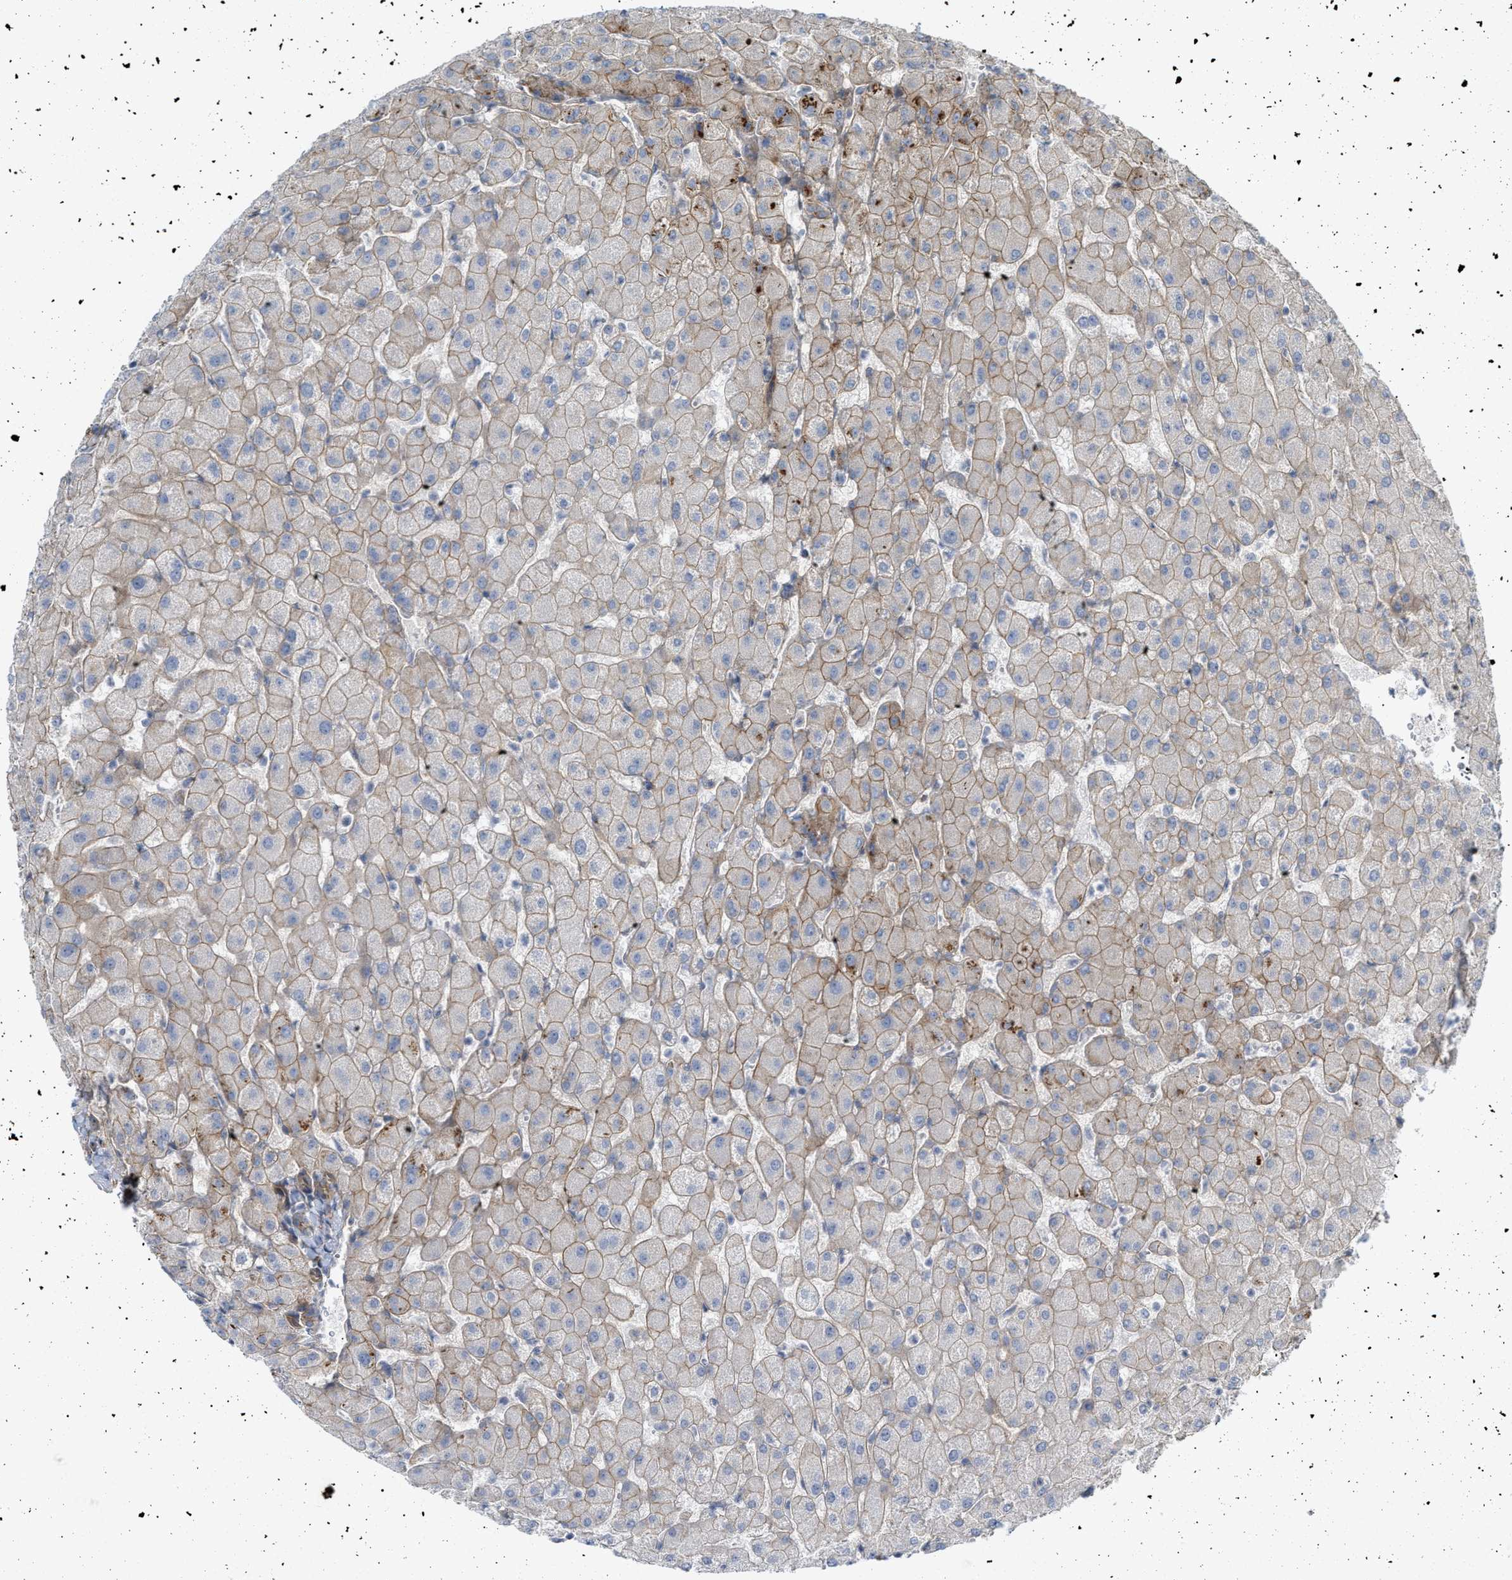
{"staining": {"intensity": "moderate", "quantity": "25%-75%", "location": "cytoplasmic/membranous"}, "tissue": "liver", "cell_type": "Cholangiocytes", "image_type": "normal", "snomed": [{"axis": "morphology", "description": "Normal tissue, NOS"}, {"axis": "topography", "description": "Liver"}], "caption": "High-power microscopy captured an immunohistochemistry (IHC) image of benign liver, revealing moderate cytoplasmic/membranous positivity in approximately 25%-75% of cholangiocytes. The staining was performed using DAB to visualize the protein expression in brown, while the nuclei were stained in blue with hematoxylin (Magnification: 20x).", "gene": "ZFHX2", "patient": {"sex": "female", "age": 63}}